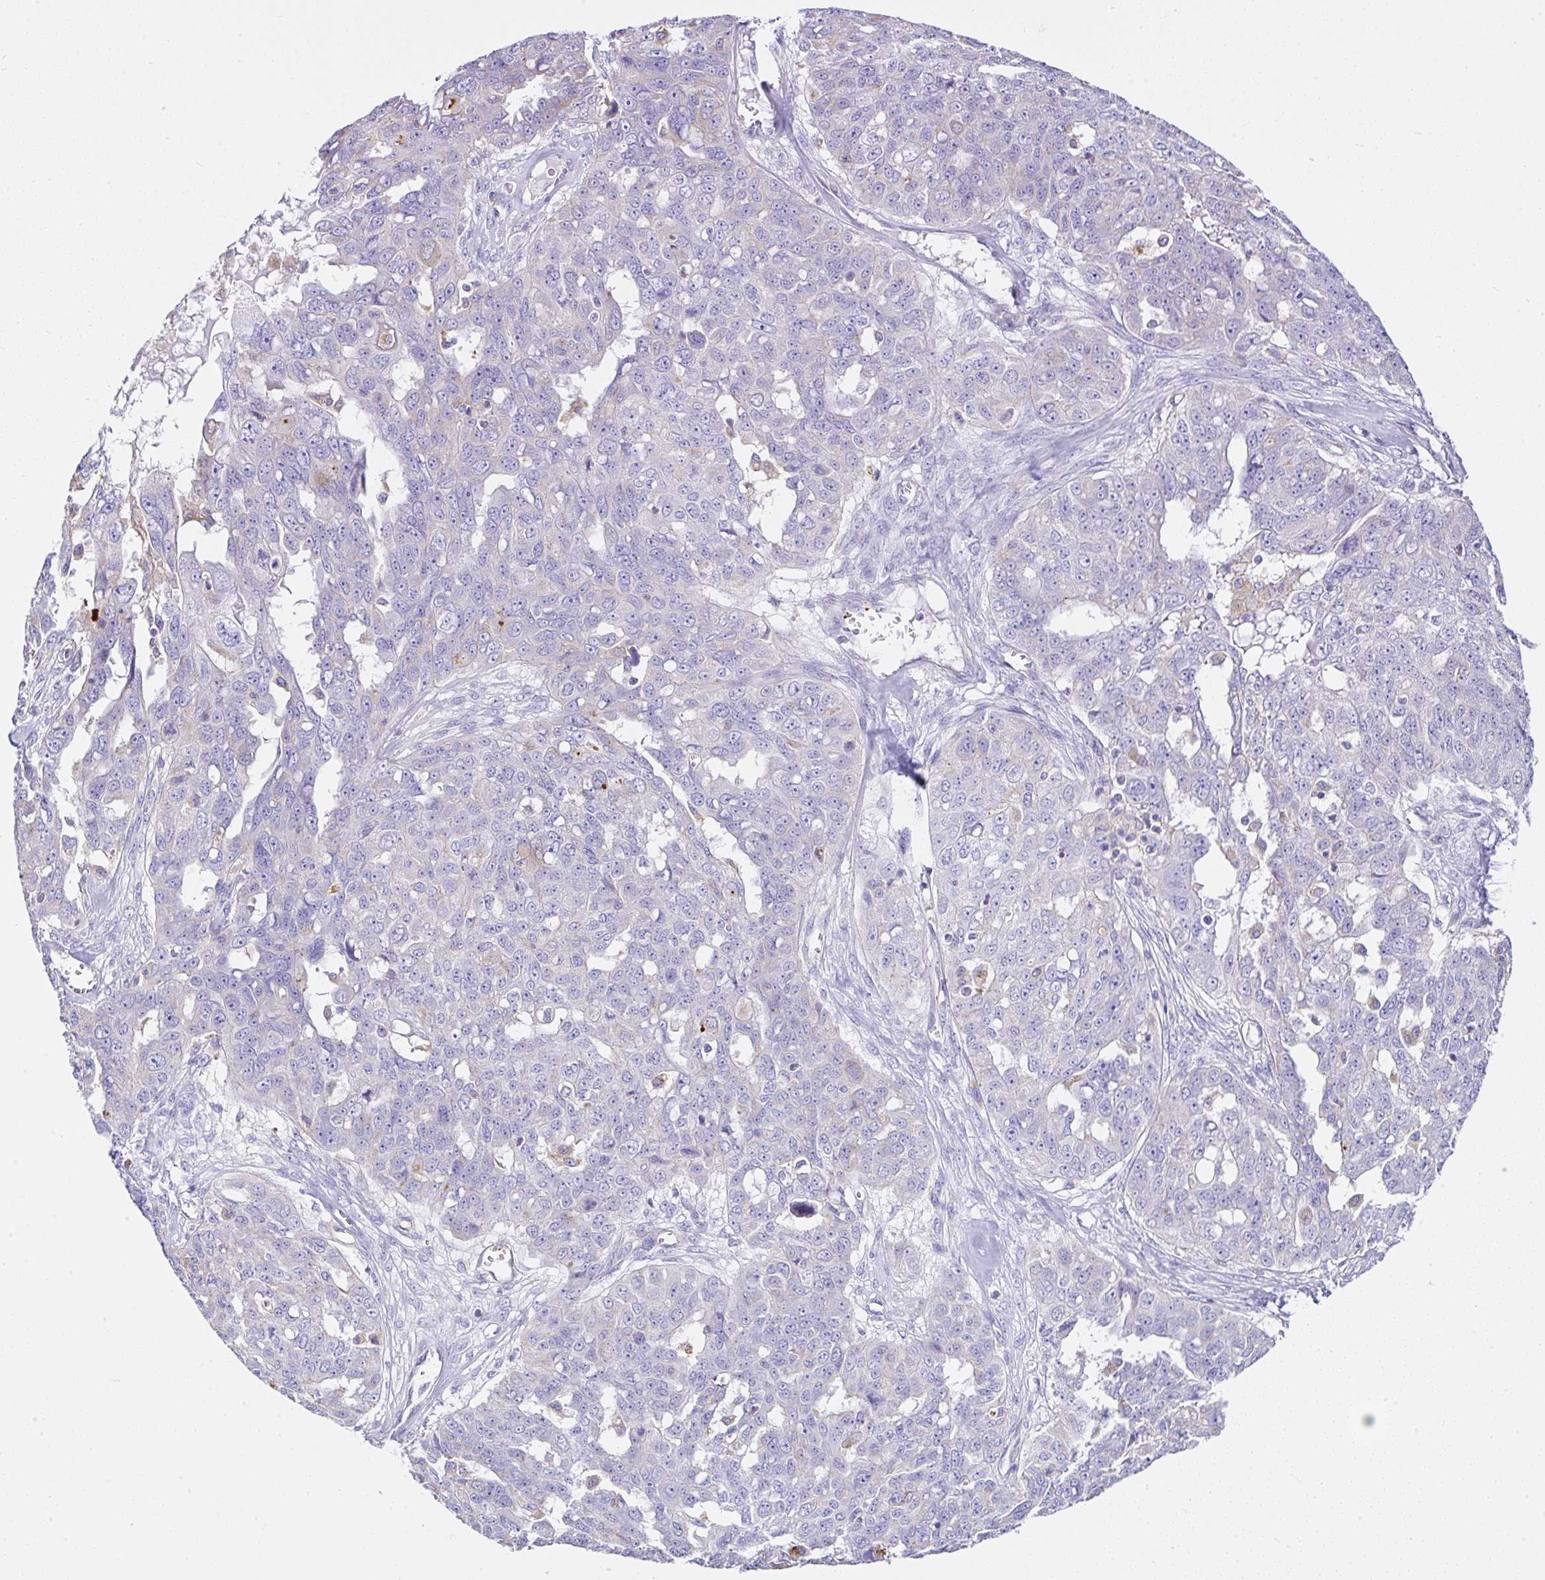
{"staining": {"intensity": "negative", "quantity": "none", "location": "none"}, "tissue": "ovarian cancer", "cell_type": "Tumor cells", "image_type": "cancer", "snomed": [{"axis": "morphology", "description": "Carcinoma, endometroid"}, {"axis": "topography", "description": "Ovary"}], "caption": "IHC of human ovarian cancer exhibits no staining in tumor cells. The staining is performed using DAB (3,3'-diaminobenzidine) brown chromogen with nuclei counter-stained in using hematoxylin.", "gene": "CCDC142", "patient": {"sex": "female", "age": 70}}